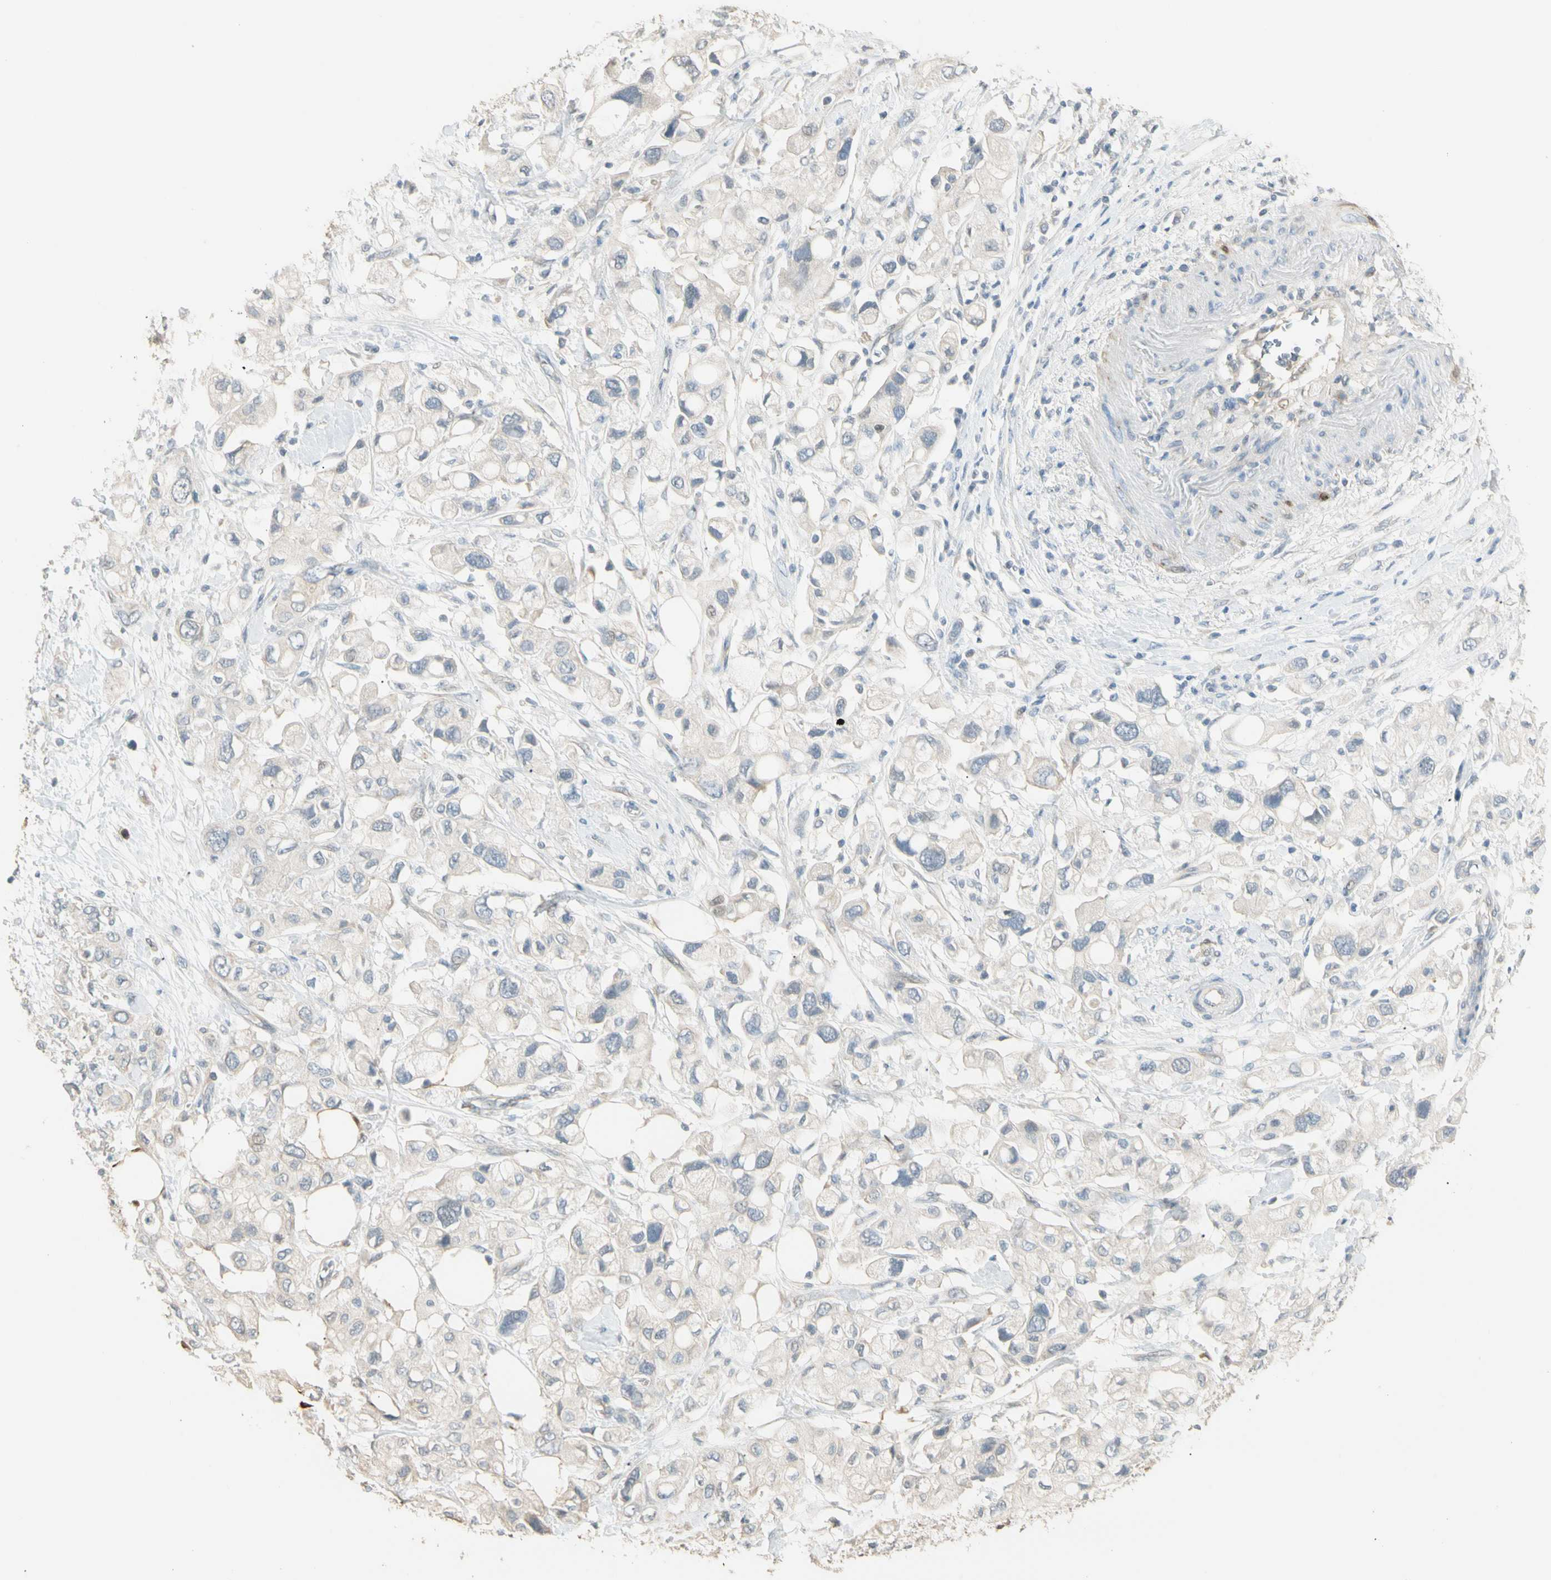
{"staining": {"intensity": "negative", "quantity": "none", "location": "none"}, "tissue": "pancreatic cancer", "cell_type": "Tumor cells", "image_type": "cancer", "snomed": [{"axis": "morphology", "description": "Adenocarcinoma, NOS"}, {"axis": "topography", "description": "Pancreas"}], "caption": "High power microscopy micrograph of an immunohistochemistry (IHC) micrograph of pancreatic cancer (adenocarcinoma), revealing no significant expression in tumor cells.", "gene": "GNE", "patient": {"sex": "female", "age": 56}}